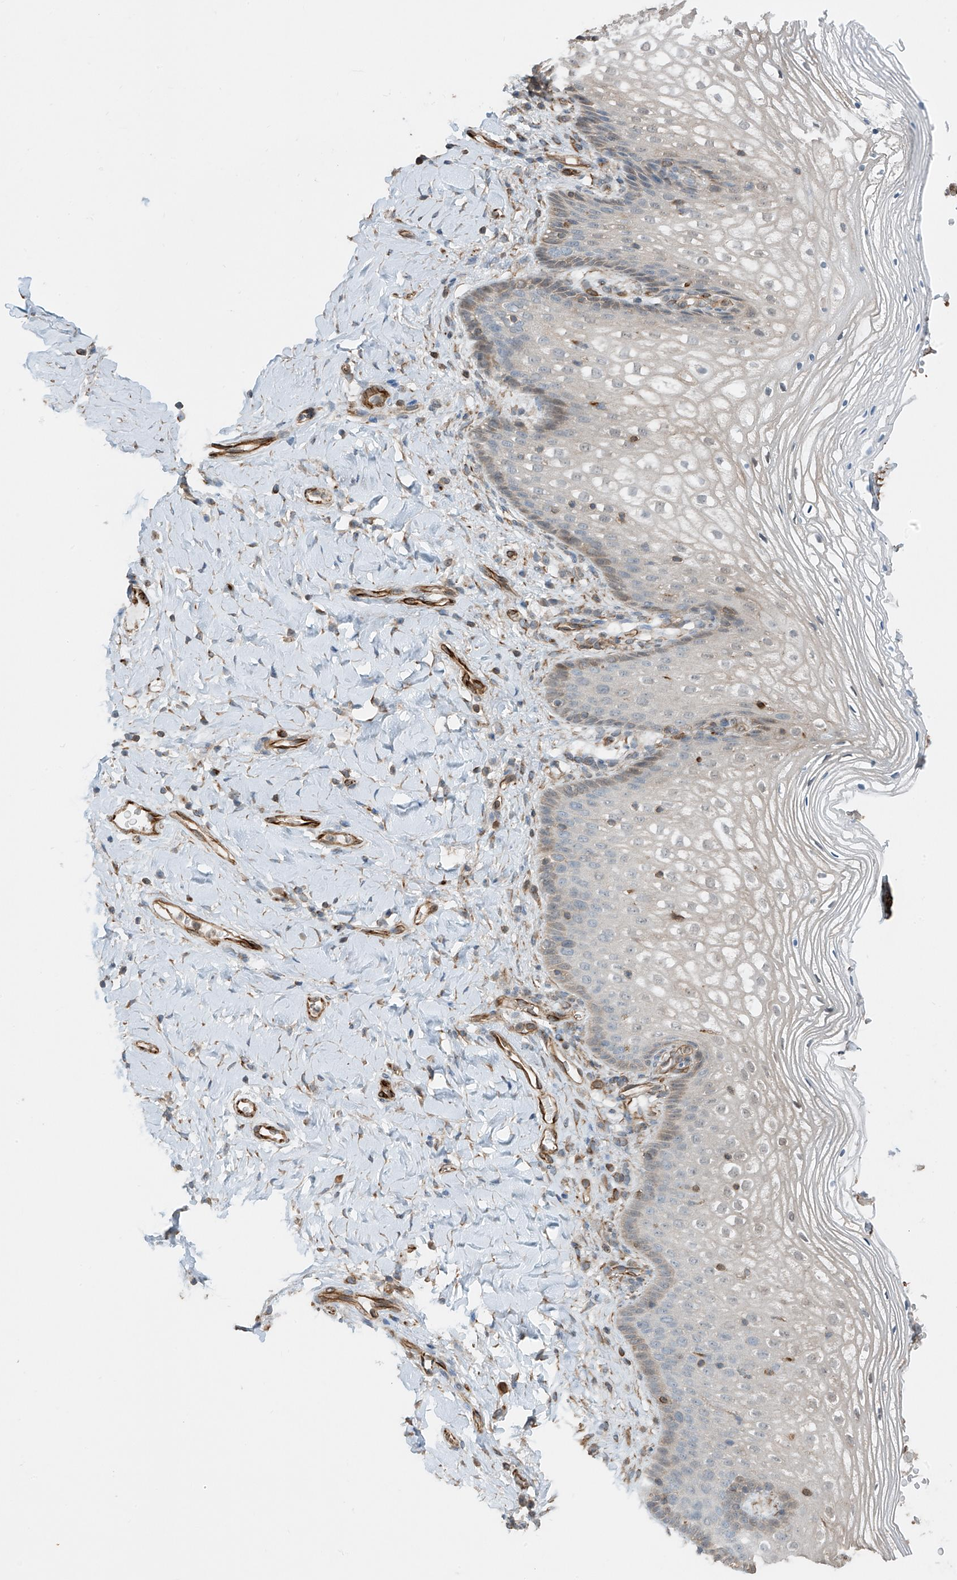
{"staining": {"intensity": "weak", "quantity": "<25%", "location": "cytoplasmic/membranous"}, "tissue": "vagina", "cell_type": "Squamous epithelial cells", "image_type": "normal", "snomed": [{"axis": "morphology", "description": "Normal tissue, NOS"}, {"axis": "topography", "description": "Vagina"}], "caption": "Immunohistochemical staining of benign vagina reveals no significant staining in squamous epithelial cells.", "gene": "SH3BGRL3", "patient": {"sex": "female", "age": 60}}